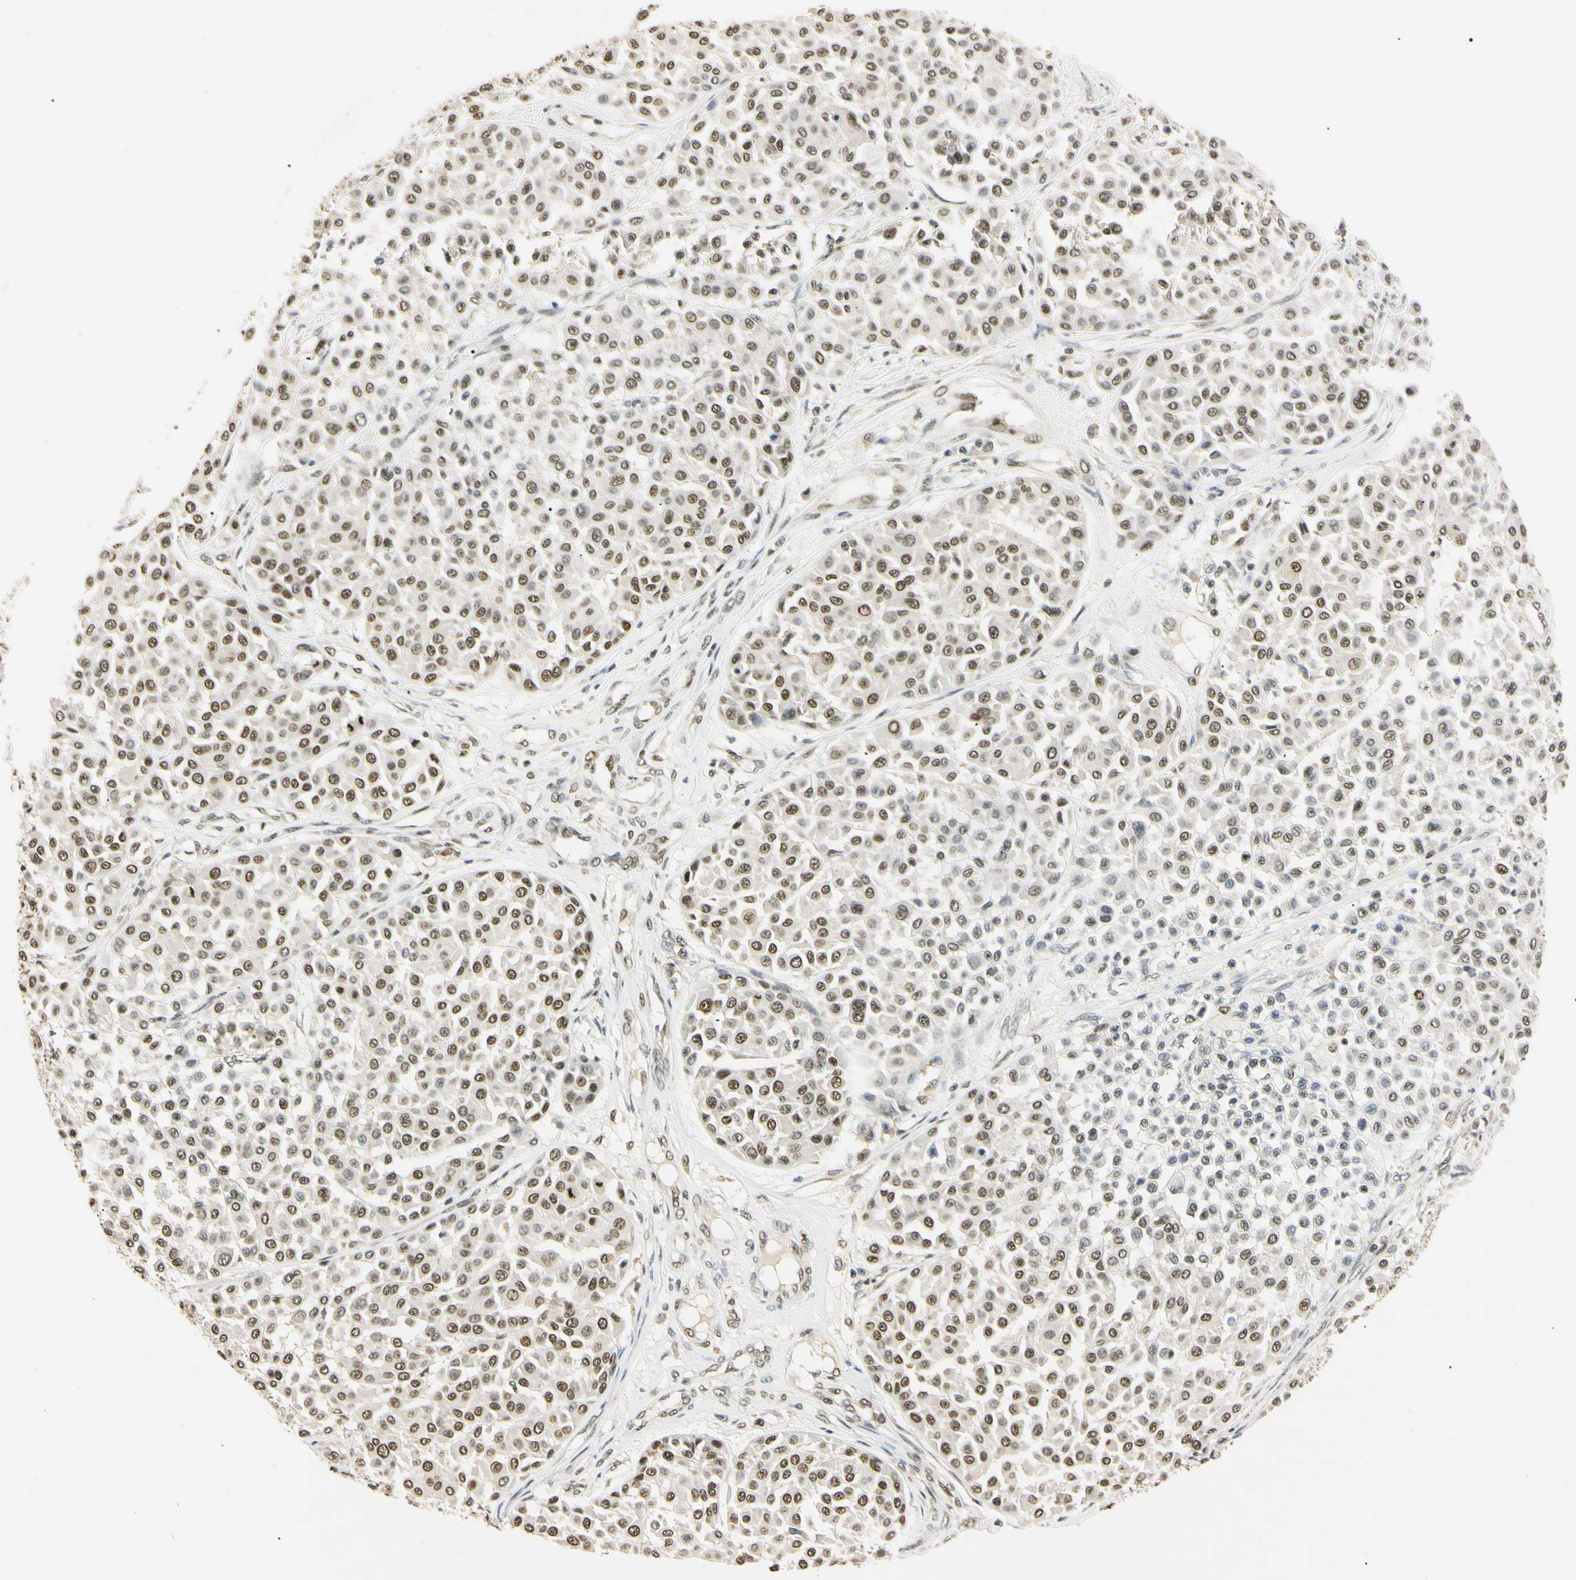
{"staining": {"intensity": "strong", "quantity": "25%-75%", "location": "nuclear"}, "tissue": "melanoma", "cell_type": "Tumor cells", "image_type": "cancer", "snomed": [{"axis": "morphology", "description": "Malignant melanoma, Metastatic site"}, {"axis": "topography", "description": "Soft tissue"}], "caption": "Immunohistochemical staining of human melanoma demonstrates strong nuclear protein positivity in about 25%-75% of tumor cells. The staining was performed using DAB, with brown indicating positive protein expression. Nuclei are stained blue with hematoxylin.", "gene": "SMARCA5", "patient": {"sex": "male", "age": 41}}